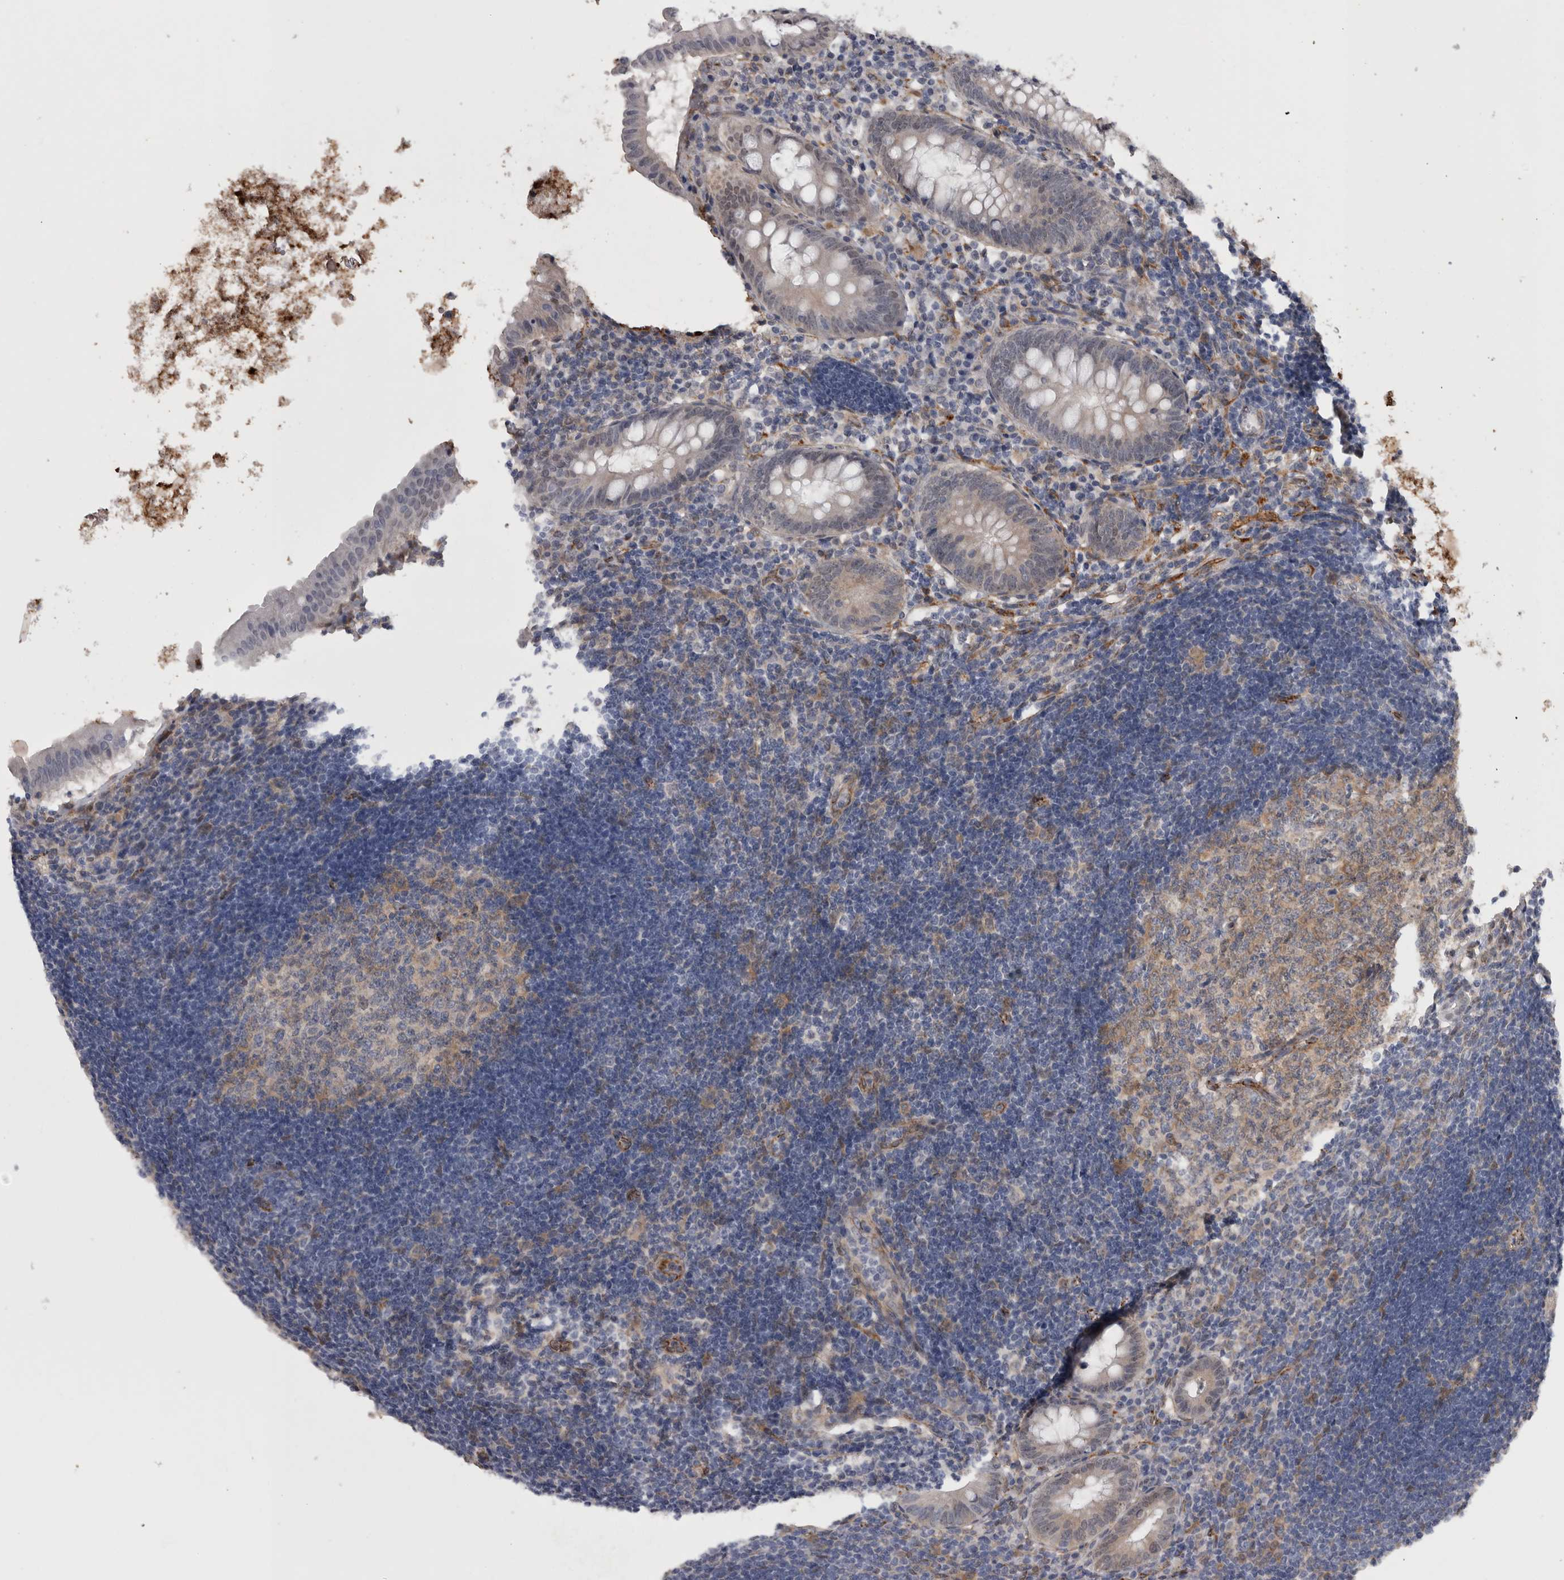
{"staining": {"intensity": "weak", "quantity": "<25%", "location": "cytoplasmic/membranous"}, "tissue": "appendix", "cell_type": "Glandular cells", "image_type": "normal", "snomed": [{"axis": "morphology", "description": "Normal tissue, NOS"}, {"axis": "topography", "description": "Appendix"}], "caption": "Histopathology image shows no protein staining in glandular cells of benign appendix.", "gene": "ACOT7", "patient": {"sex": "female", "age": 54}}